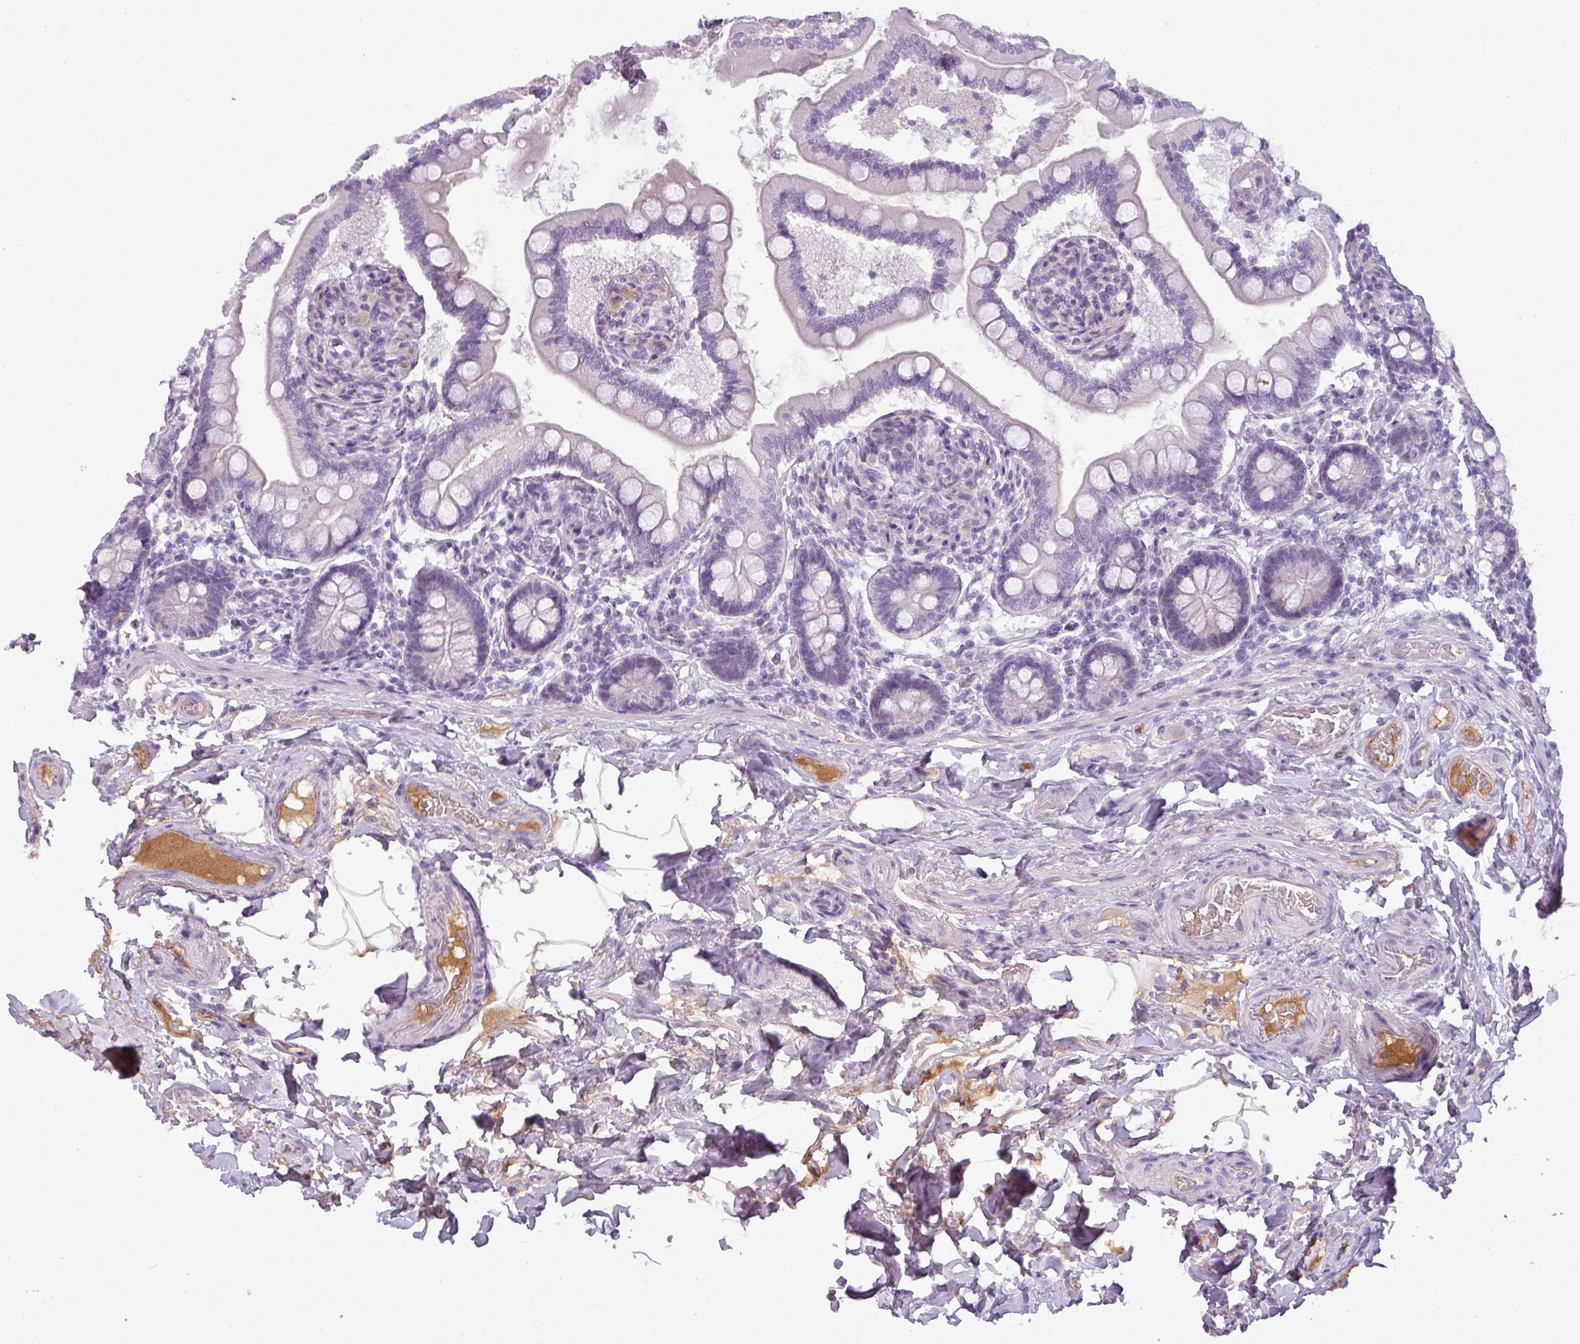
{"staining": {"intensity": "moderate", "quantity": "<25%", "location": "cytoplasmic/membranous"}, "tissue": "small intestine", "cell_type": "Glandular cells", "image_type": "normal", "snomed": [{"axis": "morphology", "description": "Normal tissue, NOS"}, {"axis": "topography", "description": "Small intestine"}], "caption": "IHC of normal human small intestine exhibits low levels of moderate cytoplasmic/membranous positivity in about <25% of glandular cells. (DAB (3,3'-diaminobenzidine) IHC with brightfield microscopy, high magnification).", "gene": "C4A", "patient": {"sex": "female", "age": 64}}